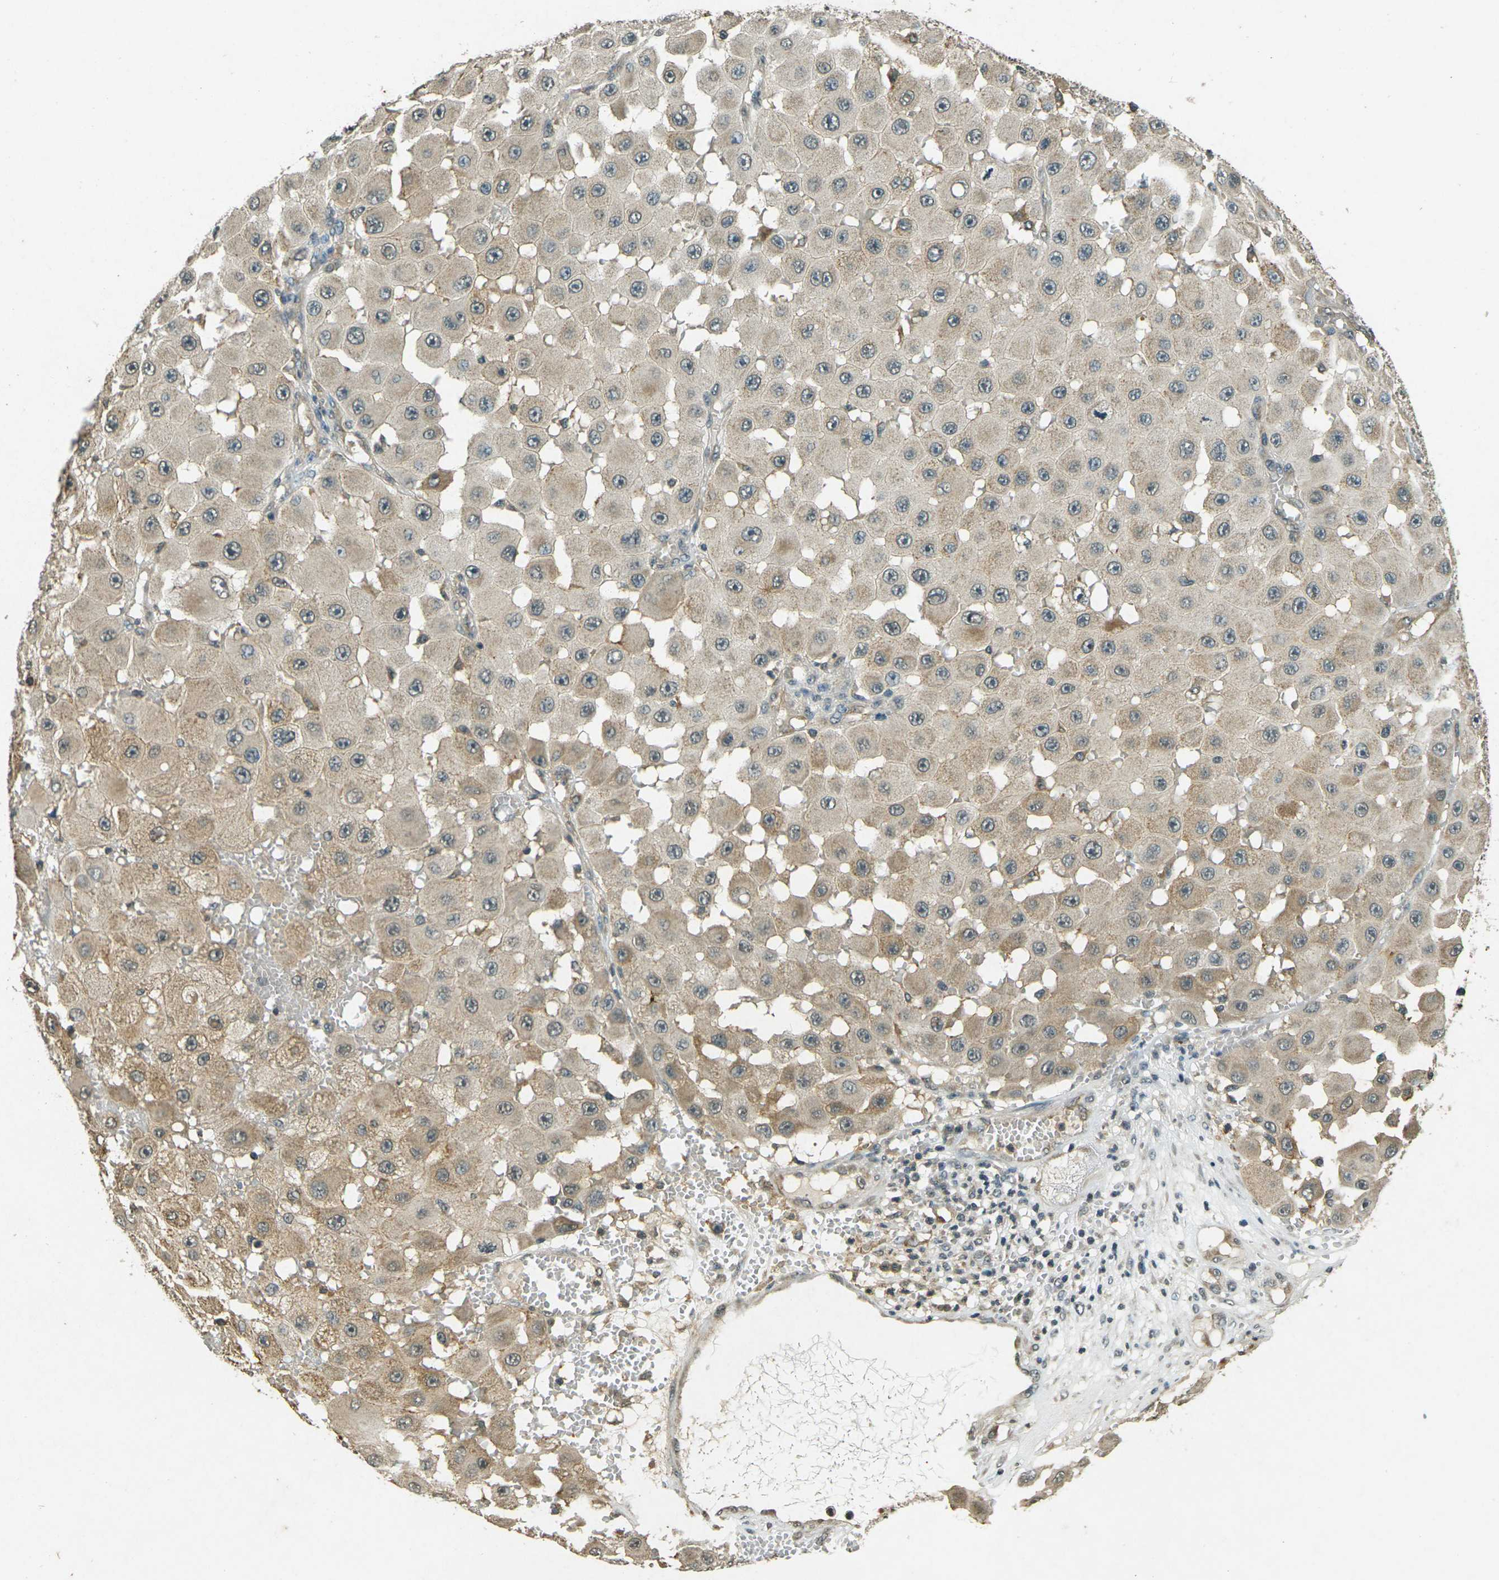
{"staining": {"intensity": "moderate", "quantity": ">75%", "location": "cytoplasmic/membranous"}, "tissue": "melanoma", "cell_type": "Tumor cells", "image_type": "cancer", "snomed": [{"axis": "morphology", "description": "Malignant melanoma, NOS"}, {"axis": "topography", "description": "Skin"}], "caption": "Human melanoma stained with a protein marker reveals moderate staining in tumor cells.", "gene": "PDE2A", "patient": {"sex": "female", "age": 81}}